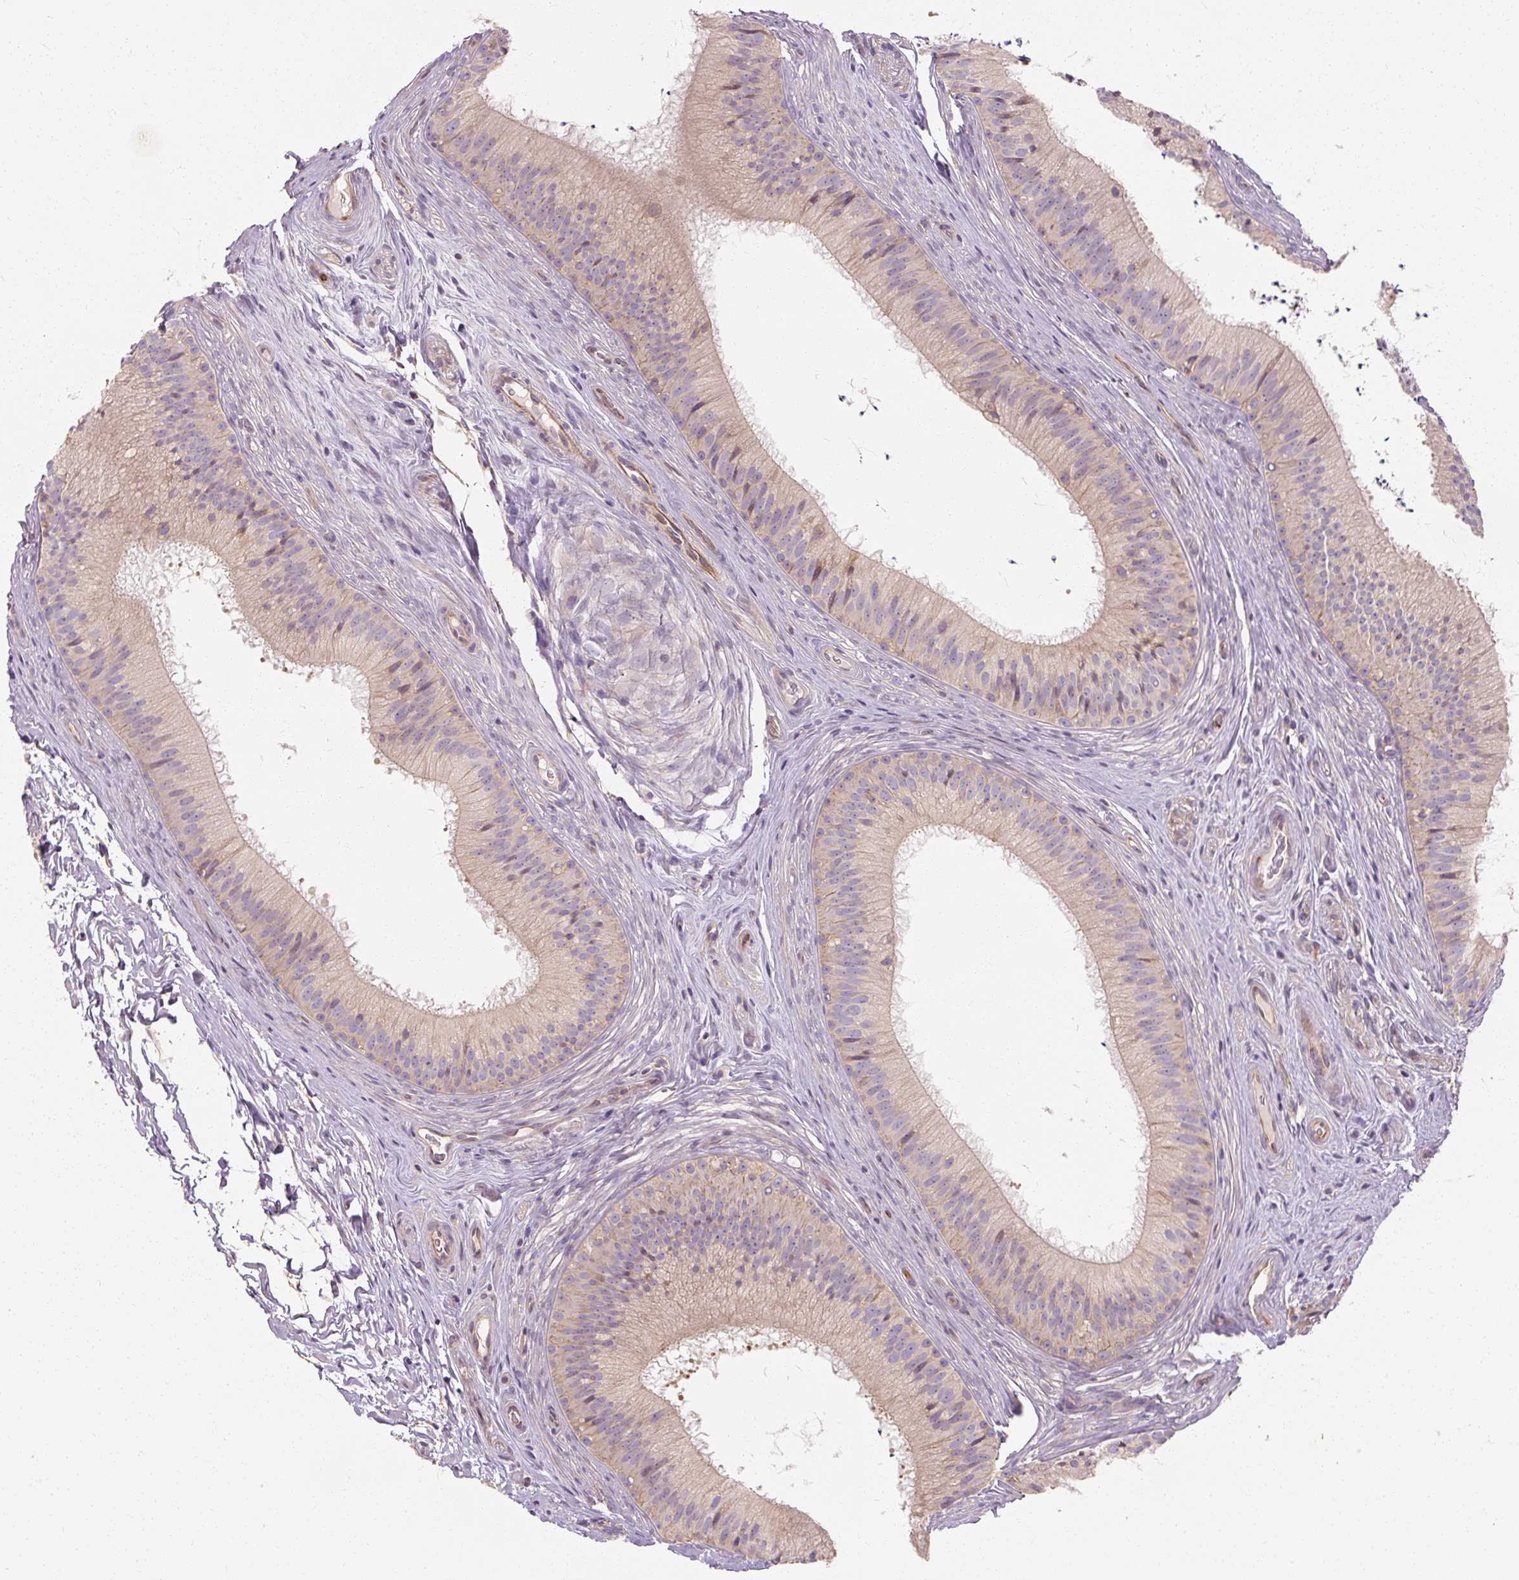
{"staining": {"intensity": "moderate", "quantity": "25%-75%", "location": "cytoplasmic/membranous"}, "tissue": "epididymis", "cell_type": "Glandular cells", "image_type": "normal", "snomed": [{"axis": "morphology", "description": "Normal tissue, NOS"}, {"axis": "topography", "description": "Epididymis"}], "caption": "Immunohistochemical staining of normal epididymis shows 25%-75% levels of moderate cytoplasmic/membranous protein positivity in about 25%-75% of glandular cells. (brown staining indicates protein expression, while blue staining denotes nuclei).", "gene": "RB1CC1", "patient": {"sex": "male", "age": 24}}